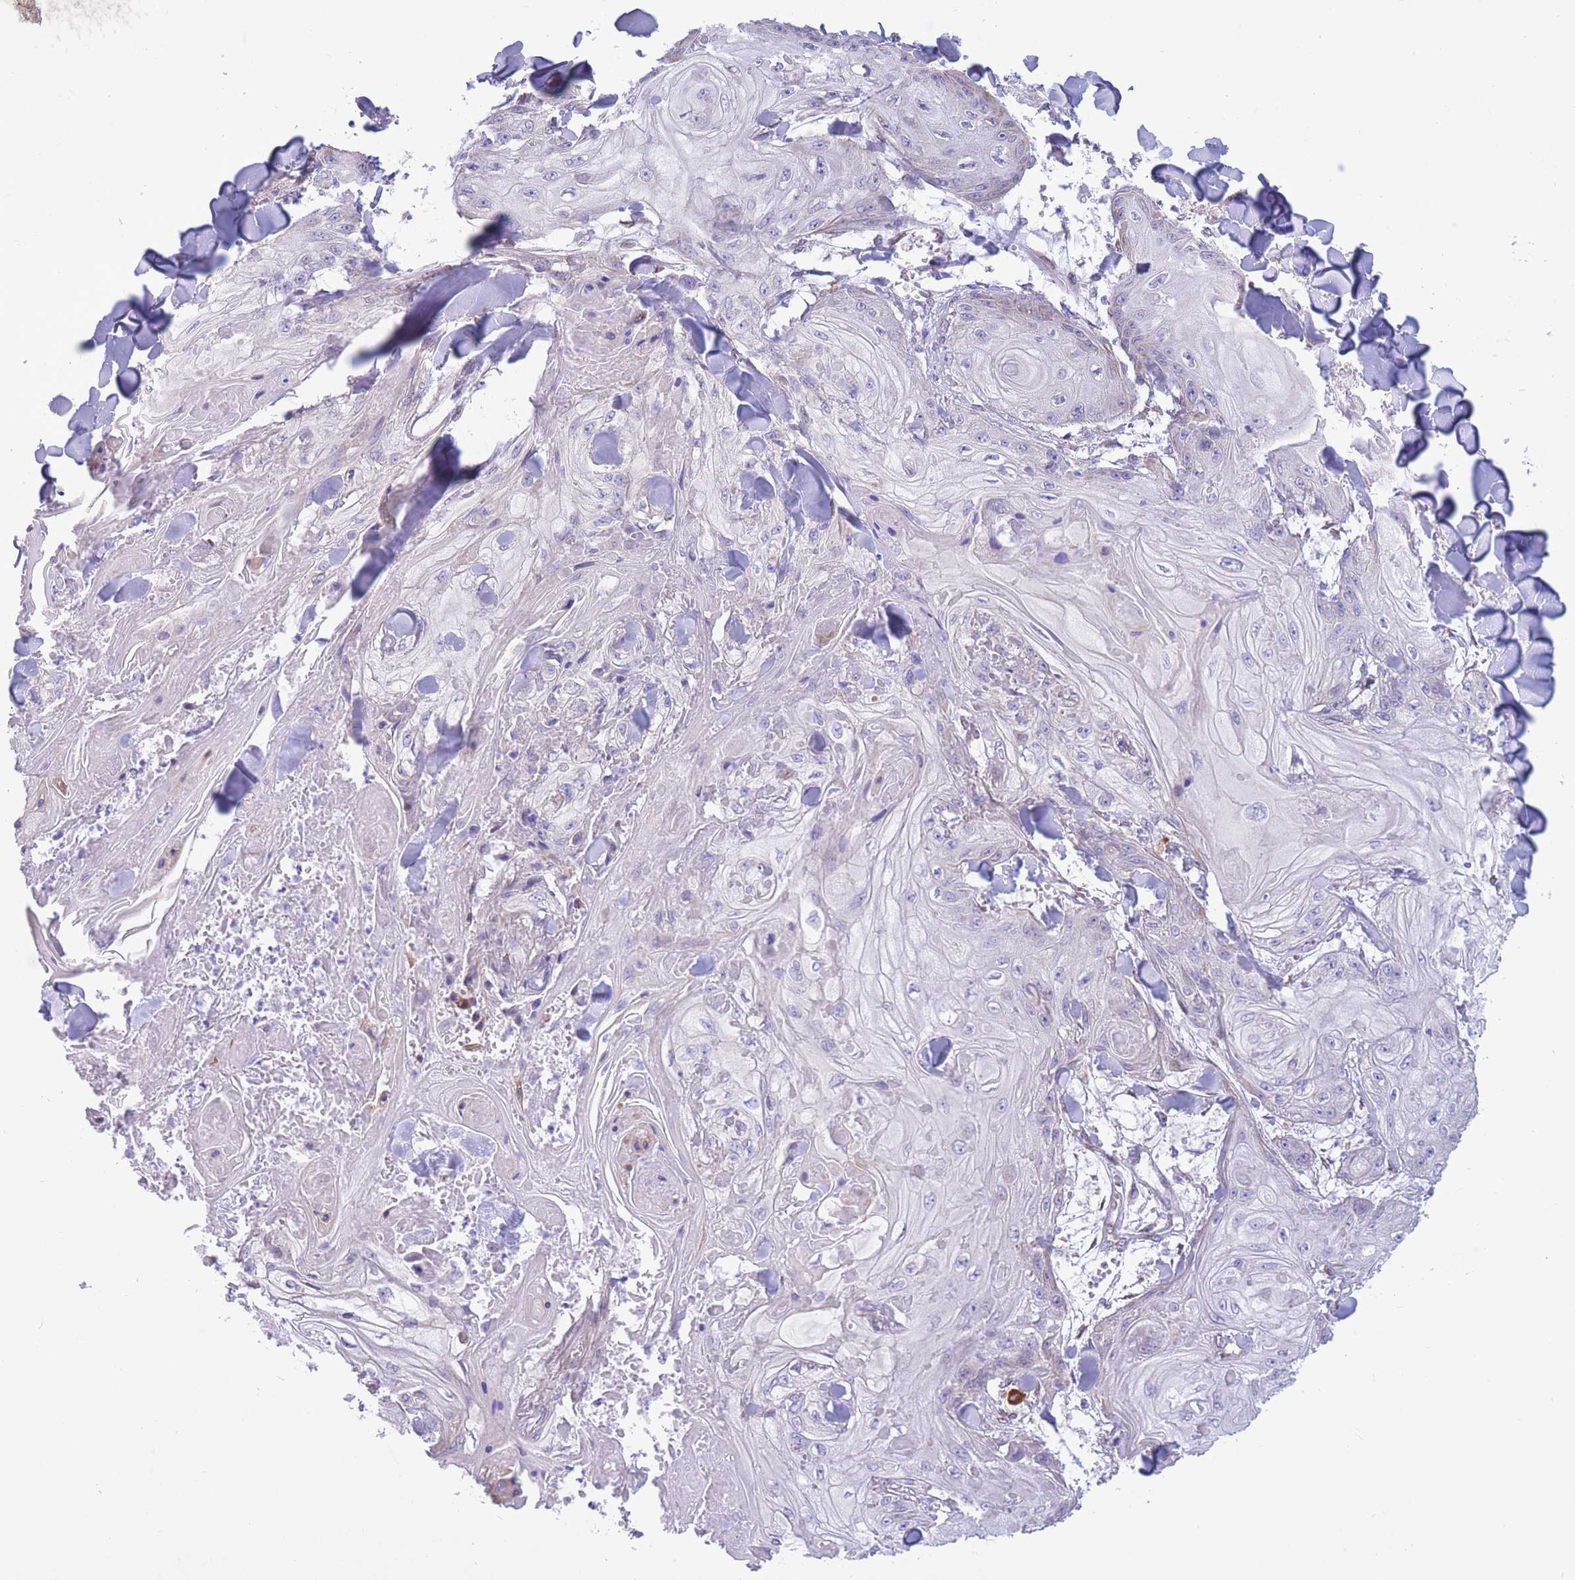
{"staining": {"intensity": "negative", "quantity": "none", "location": "none"}, "tissue": "skin cancer", "cell_type": "Tumor cells", "image_type": "cancer", "snomed": [{"axis": "morphology", "description": "Squamous cell carcinoma, NOS"}, {"axis": "topography", "description": "Skin"}], "caption": "There is no significant positivity in tumor cells of skin cancer (squamous cell carcinoma).", "gene": "PDHA1", "patient": {"sex": "male", "age": 74}}